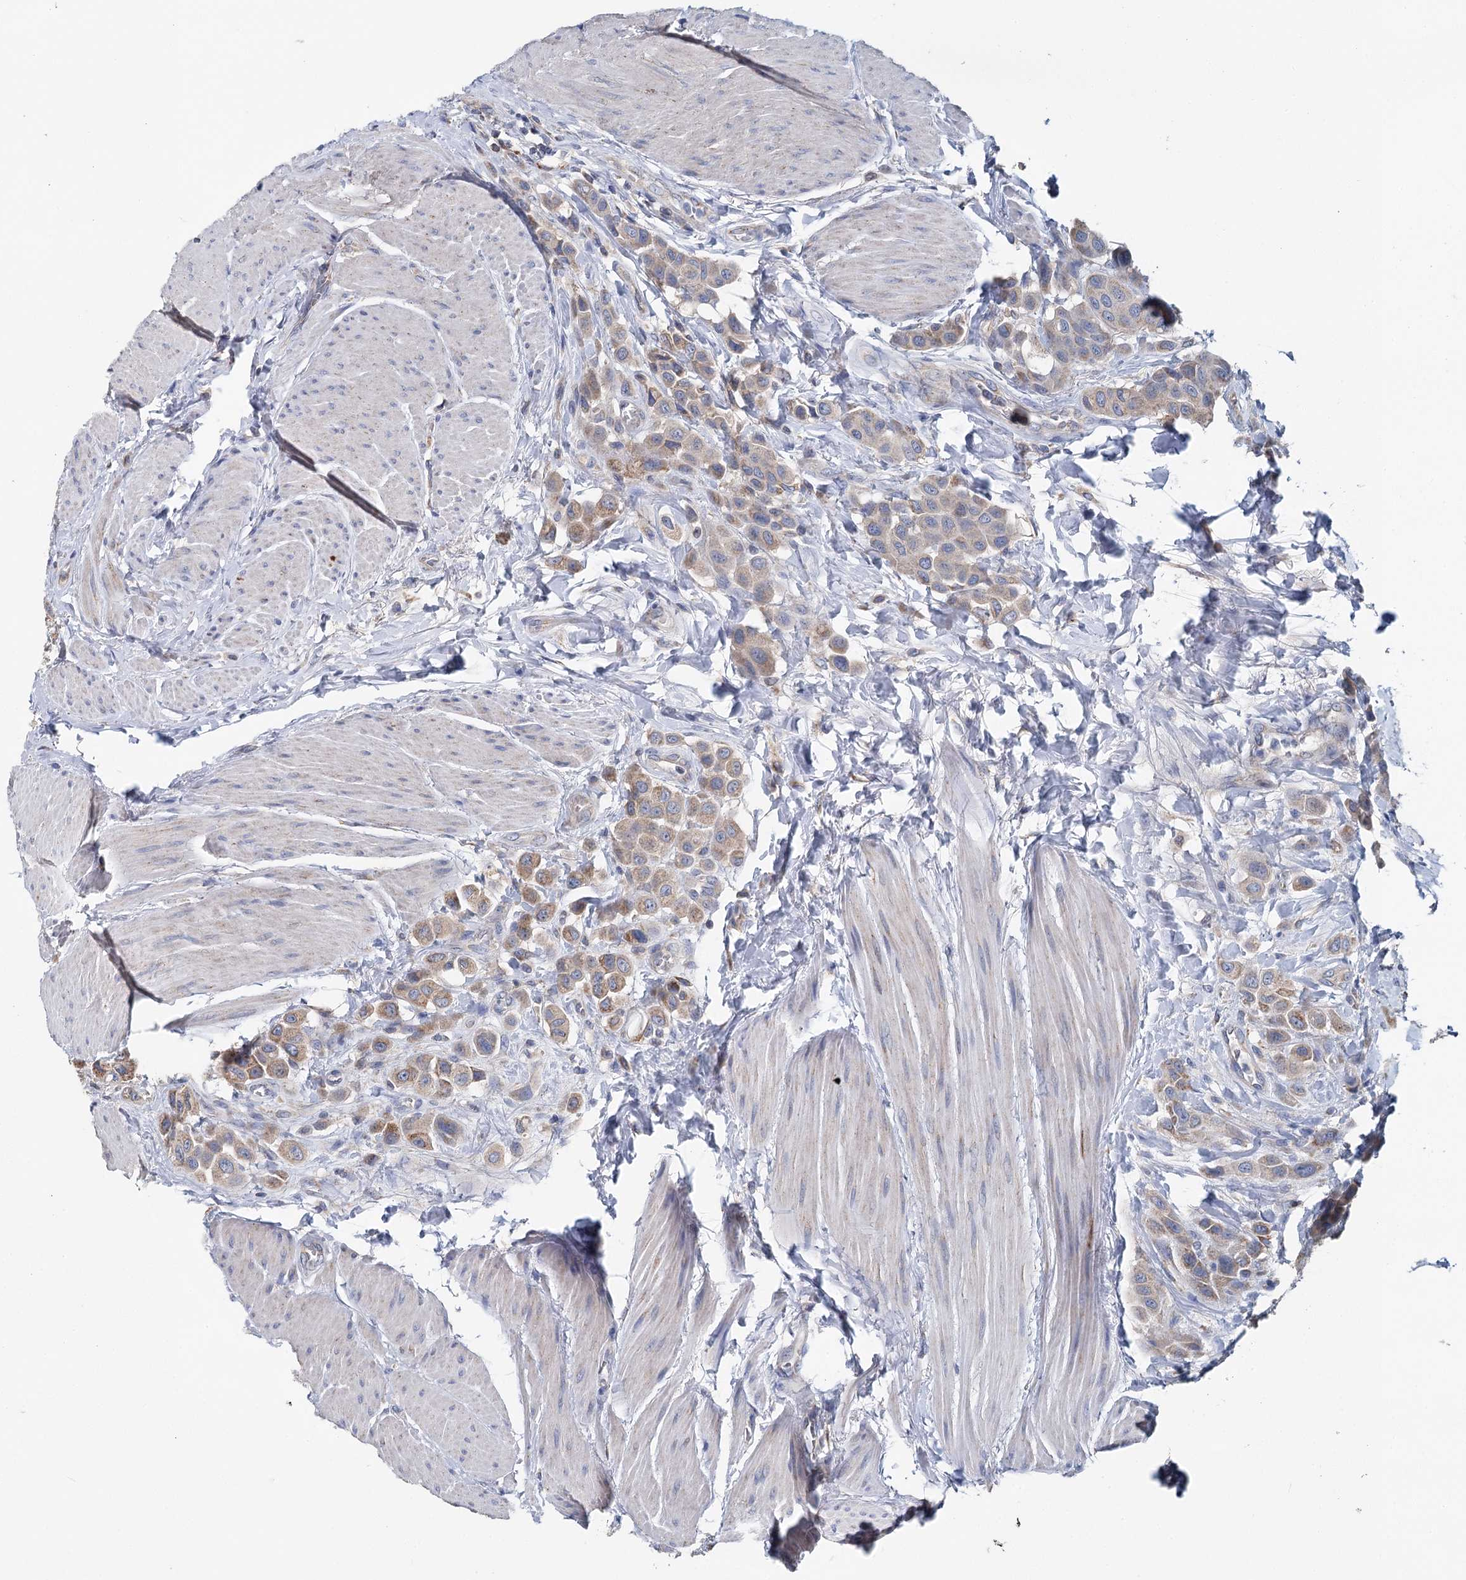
{"staining": {"intensity": "moderate", "quantity": "<25%", "location": "cytoplasmic/membranous"}, "tissue": "urothelial cancer", "cell_type": "Tumor cells", "image_type": "cancer", "snomed": [{"axis": "morphology", "description": "Urothelial carcinoma, High grade"}, {"axis": "topography", "description": "Urinary bladder"}], "caption": "Moderate cytoplasmic/membranous expression for a protein is appreciated in about <25% of tumor cells of urothelial cancer using IHC.", "gene": "ANKRD16", "patient": {"sex": "male", "age": 50}}